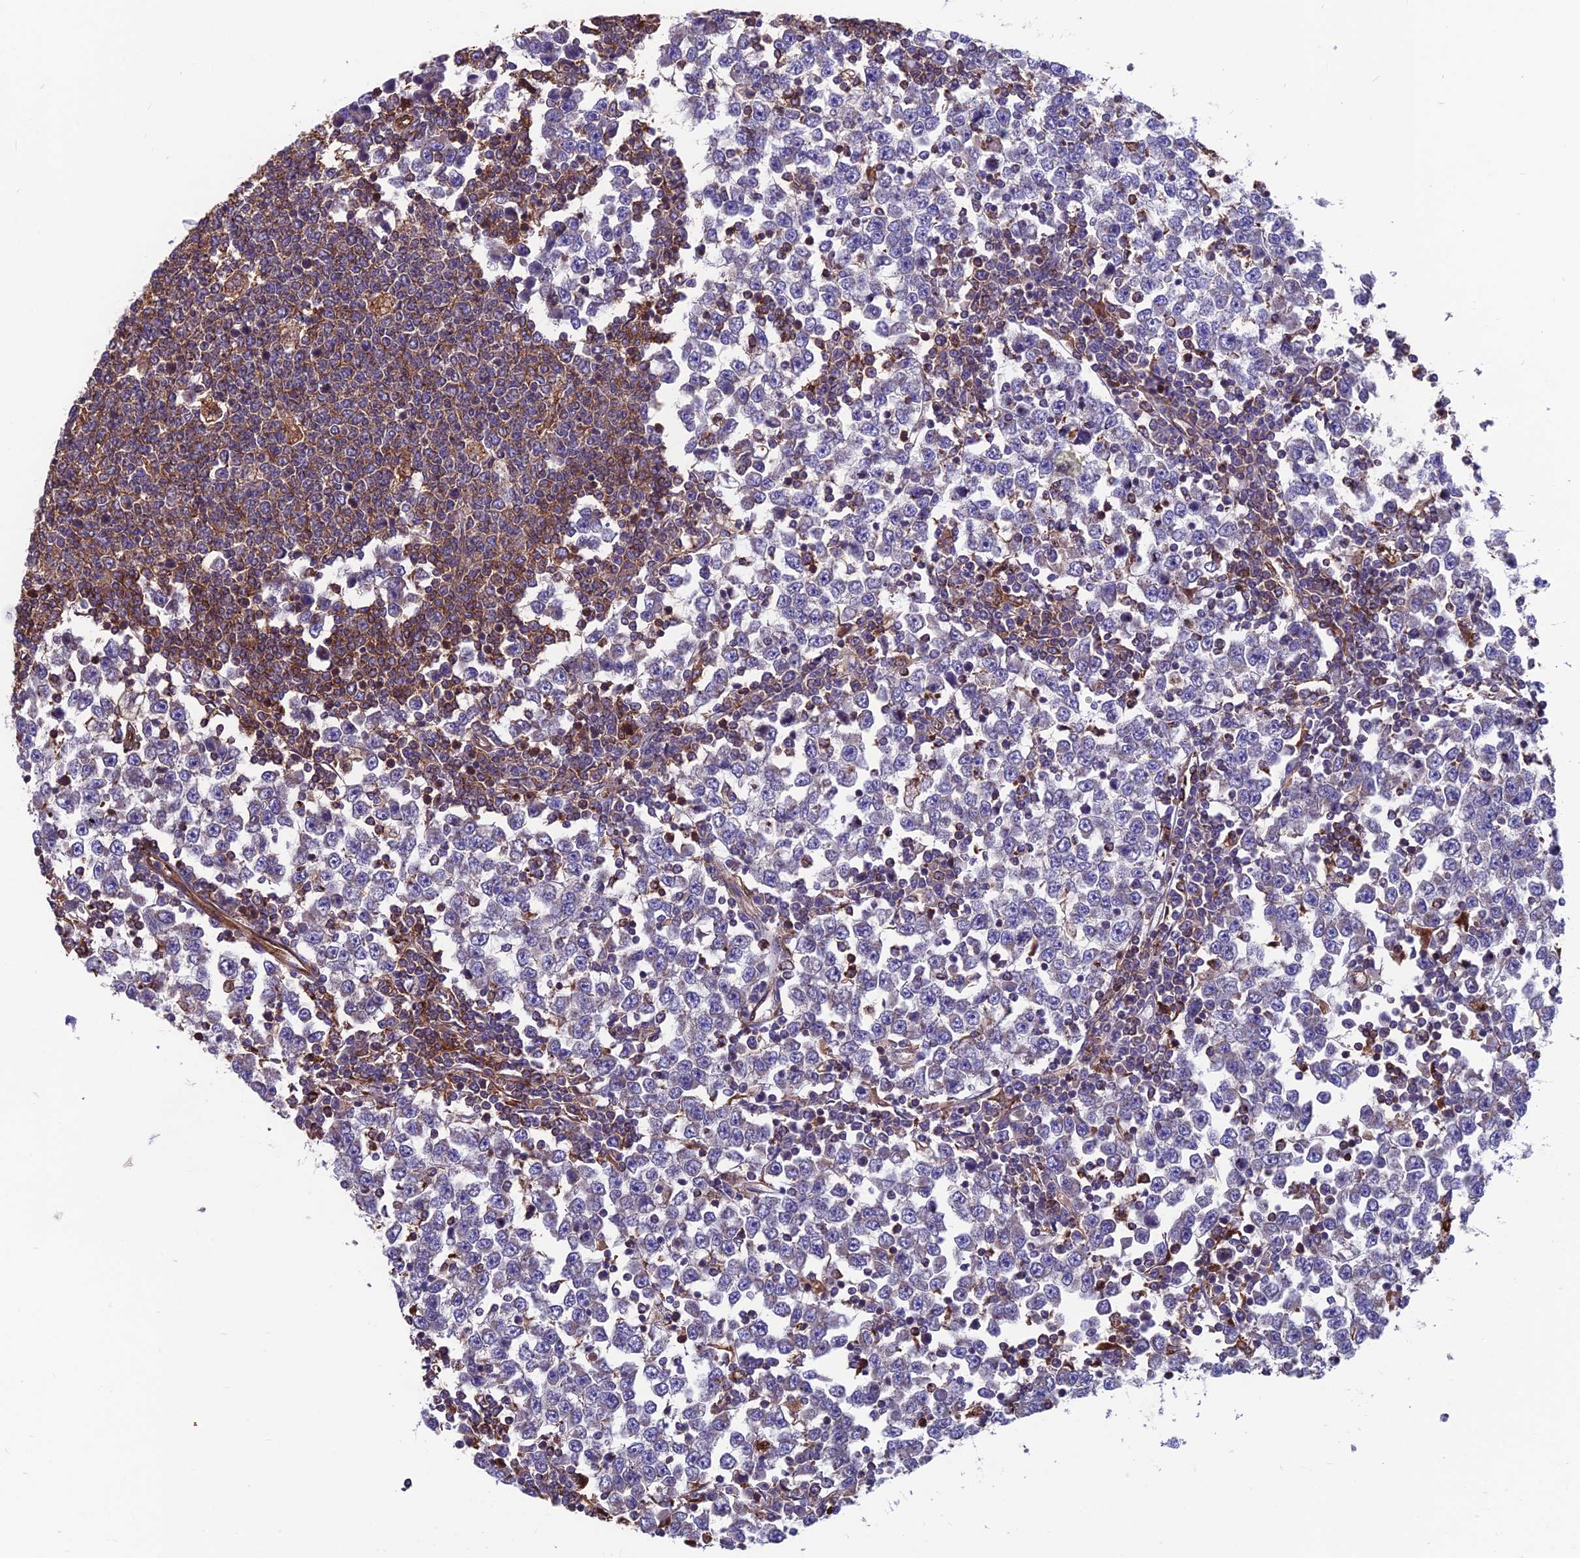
{"staining": {"intensity": "negative", "quantity": "none", "location": "none"}, "tissue": "testis cancer", "cell_type": "Tumor cells", "image_type": "cancer", "snomed": [{"axis": "morphology", "description": "Seminoma, NOS"}, {"axis": "topography", "description": "Testis"}], "caption": "High magnification brightfield microscopy of testis seminoma stained with DAB (3,3'-diaminobenzidine) (brown) and counterstained with hematoxylin (blue): tumor cells show no significant staining.", "gene": "RTN4RL1", "patient": {"sex": "male", "age": 65}}